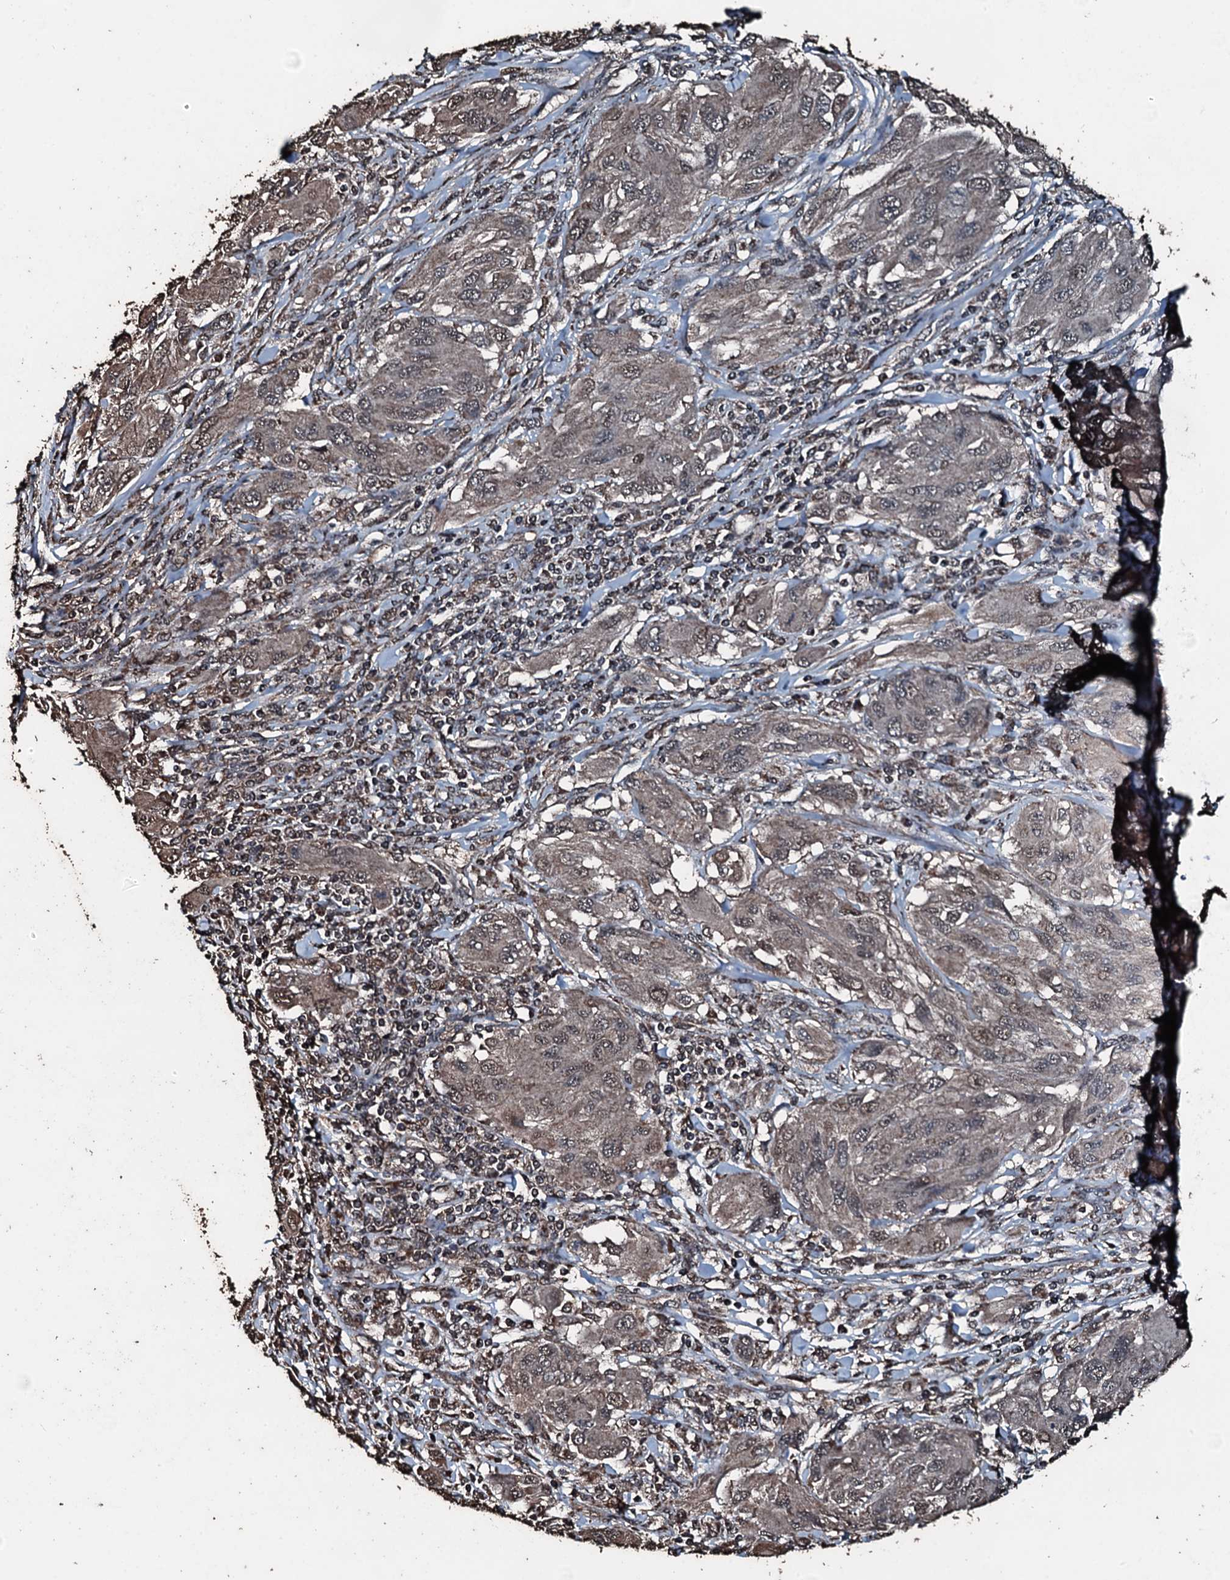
{"staining": {"intensity": "weak", "quantity": "<25%", "location": "nuclear"}, "tissue": "melanoma", "cell_type": "Tumor cells", "image_type": "cancer", "snomed": [{"axis": "morphology", "description": "Malignant melanoma, NOS"}, {"axis": "topography", "description": "Skin"}], "caption": "The immunohistochemistry image has no significant positivity in tumor cells of malignant melanoma tissue. The staining is performed using DAB (3,3'-diaminobenzidine) brown chromogen with nuclei counter-stained in using hematoxylin.", "gene": "FAAP24", "patient": {"sex": "female", "age": 91}}